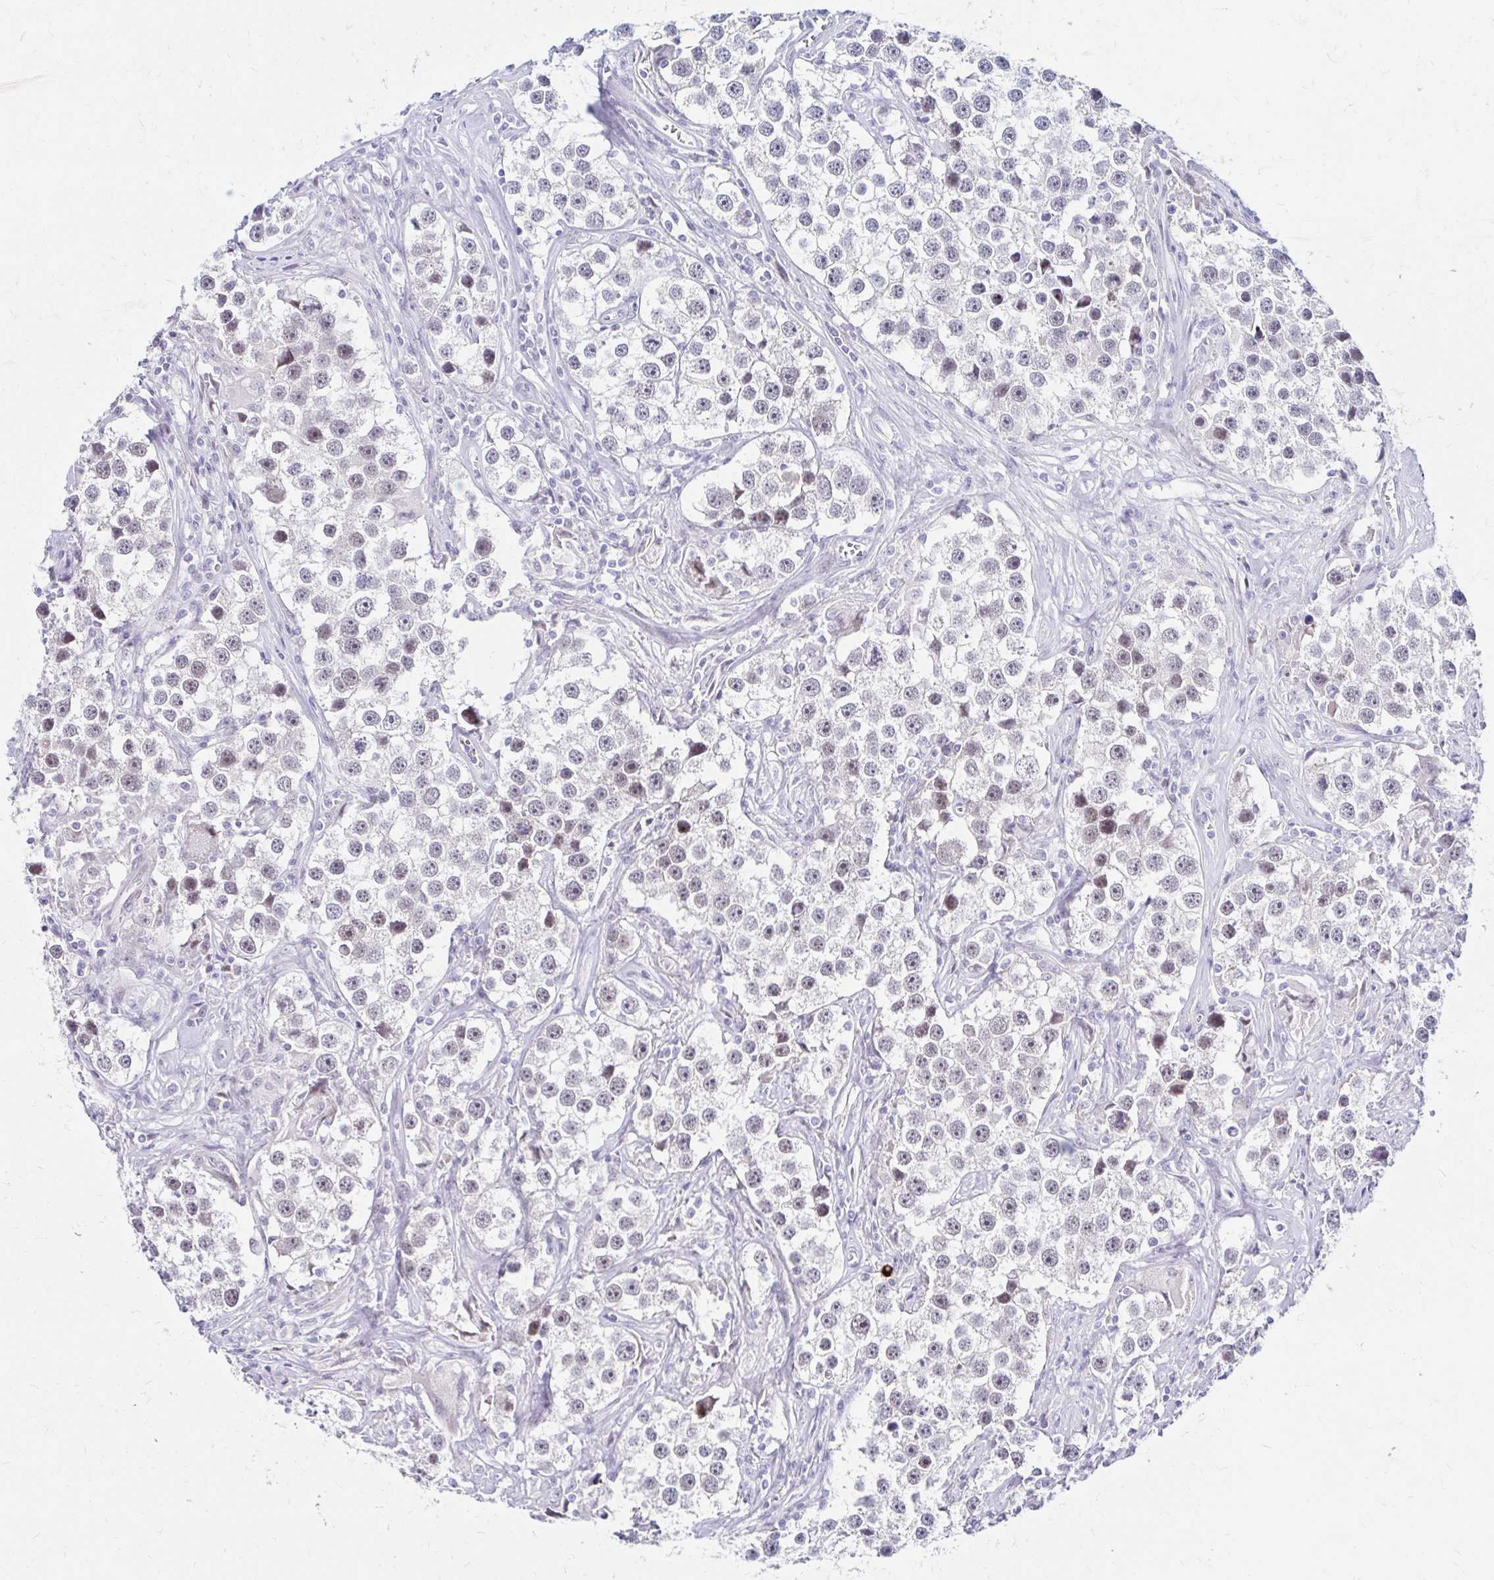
{"staining": {"intensity": "weak", "quantity": "<25%", "location": "nuclear"}, "tissue": "testis cancer", "cell_type": "Tumor cells", "image_type": "cancer", "snomed": [{"axis": "morphology", "description": "Seminoma, NOS"}, {"axis": "topography", "description": "Testis"}], "caption": "Immunohistochemistry of human seminoma (testis) displays no expression in tumor cells. (Immunohistochemistry (ihc), brightfield microscopy, high magnification).", "gene": "GUCY1A1", "patient": {"sex": "male", "age": 49}}